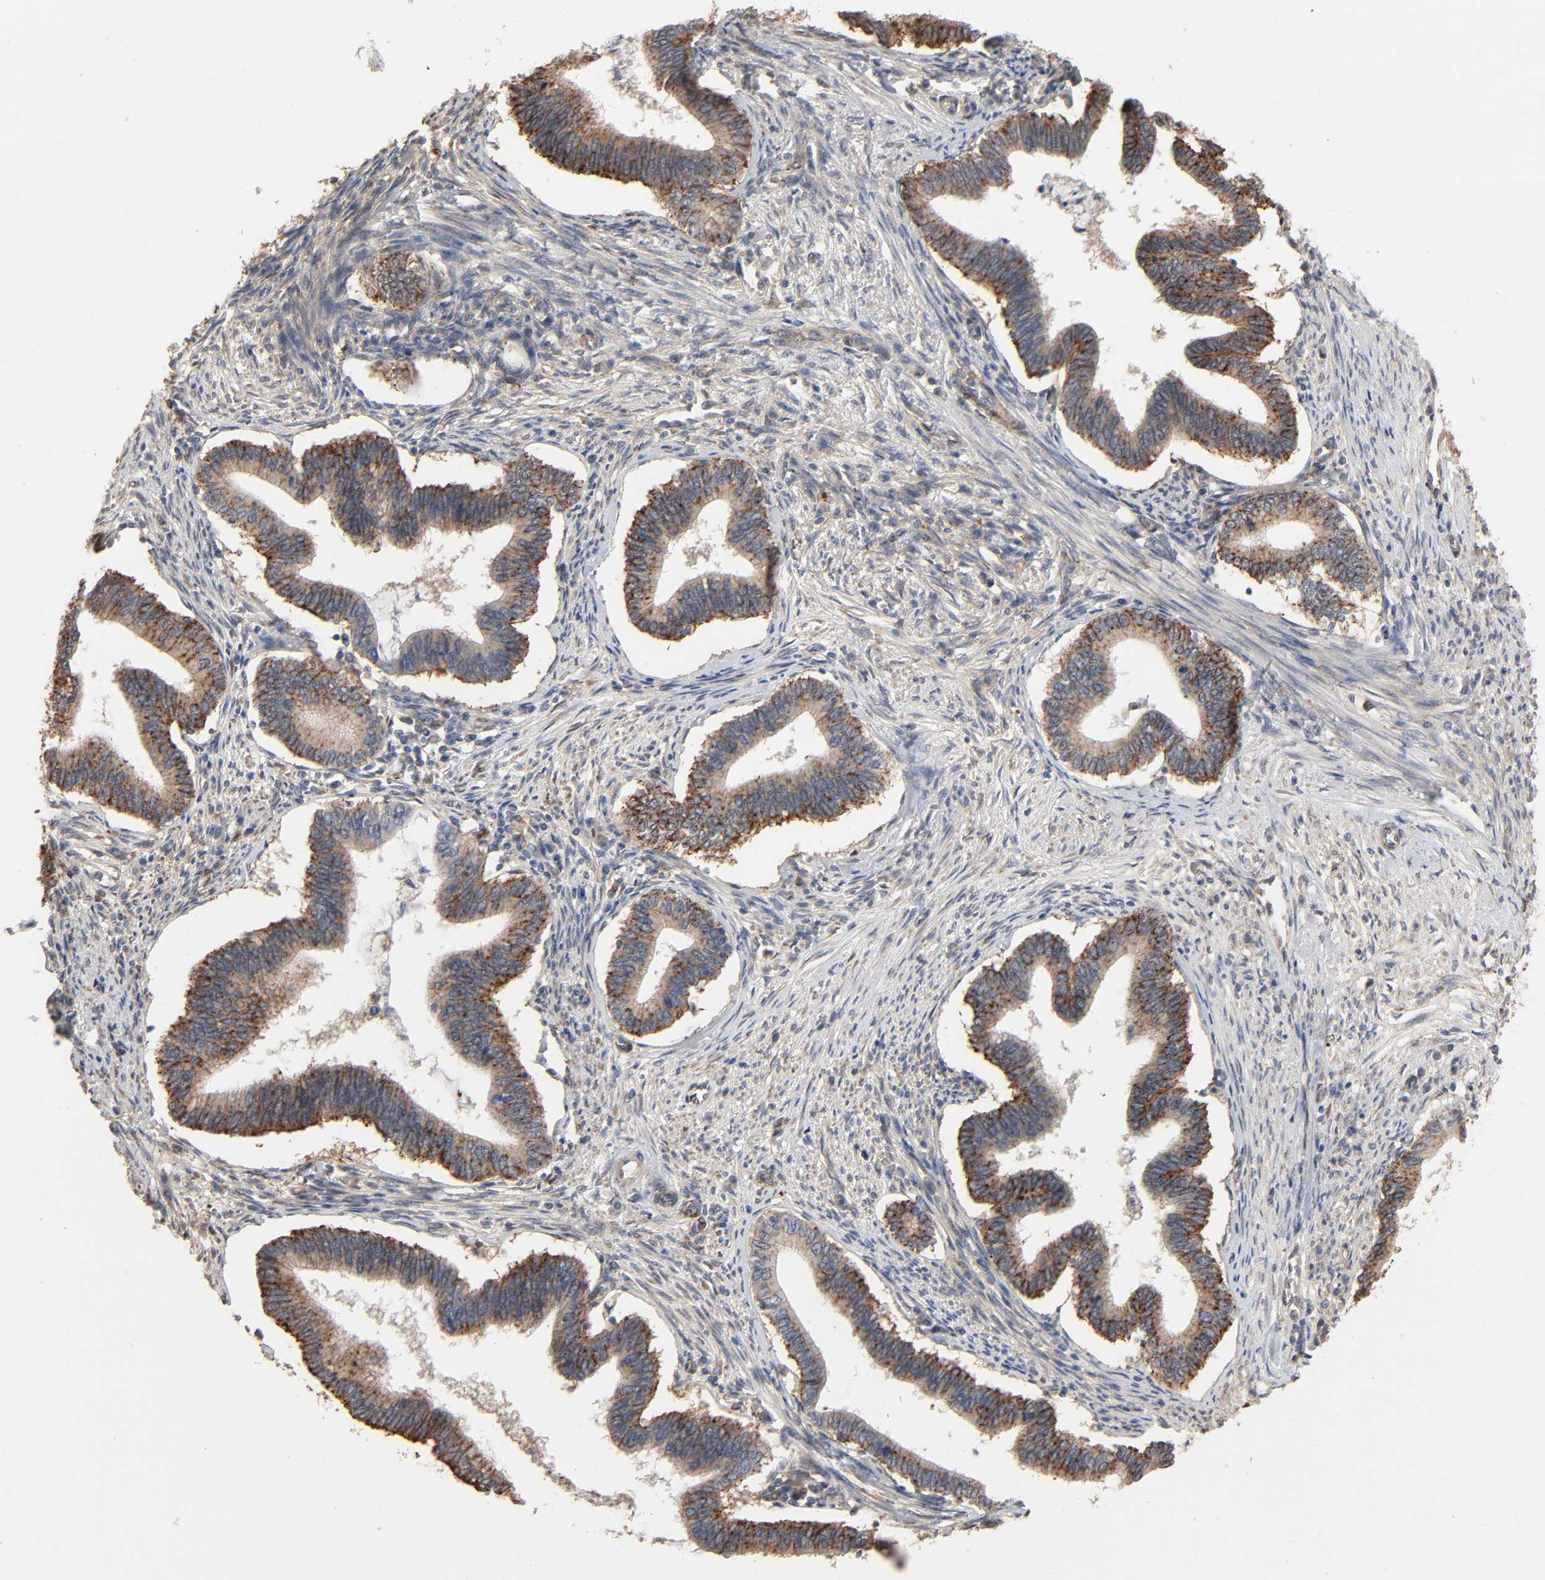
{"staining": {"intensity": "strong", "quantity": ">75%", "location": "cytoplasmic/membranous"}, "tissue": "cervical cancer", "cell_type": "Tumor cells", "image_type": "cancer", "snomed": [{"axis": "morphology", "description": "Adenocarcinoma, NOS"}, {"axis": "topography", "description": "Cervix"}], "caption": "A brown stain highlights strong cytoplasmic/membranous staining of a protein in human cervical cancer (adenocarcinoma) tumor cells.", "gene": "NDRG2", "patient": {"sex": "female", "age": 36}}